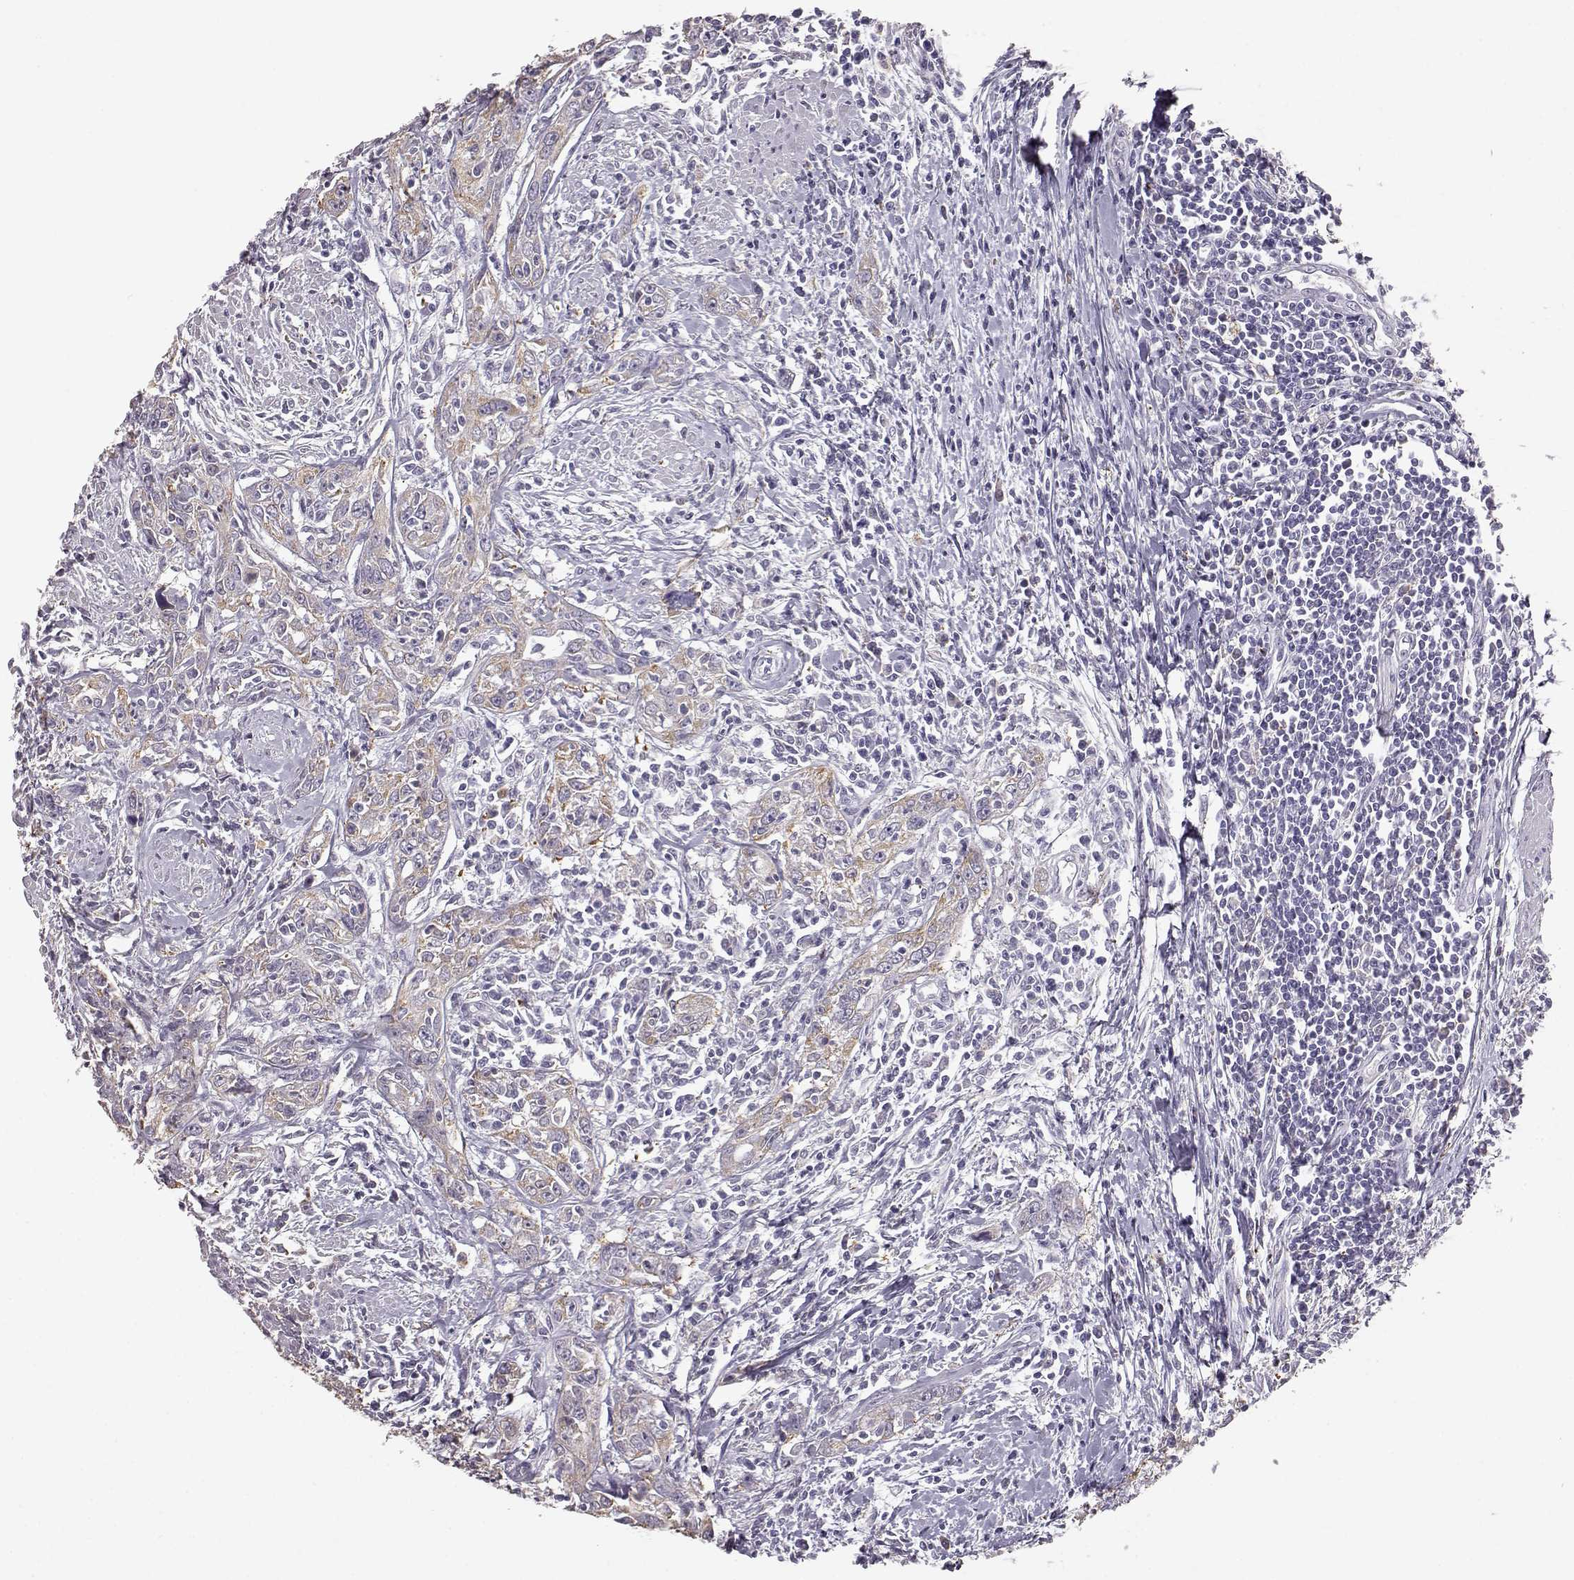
{"staining": {"intensity": "weak", "quantity": "25%-75%", "location": "cytoplasmic/membranous"}, "tissue": "urothelial cancer", "cell_type": "Tumor cells", "image_type": "cancer", "snomed": [{"axis": "morphology", "description": "Urothelial carcinoma, High grade"}, {"axis": "topography", "description": "Urinary bladder"}], "caption": "Immunohistochemical staining of human urothelial cancer exhibits low levels of weak cytoplasmic/membranous protein staining in about 25%-75% of tumor cells. (brown staining indicates protein expression, while blue staining denotes nuclei).", "gene": "GABRG3", "patient": {"sex": "male", "age": 83}}